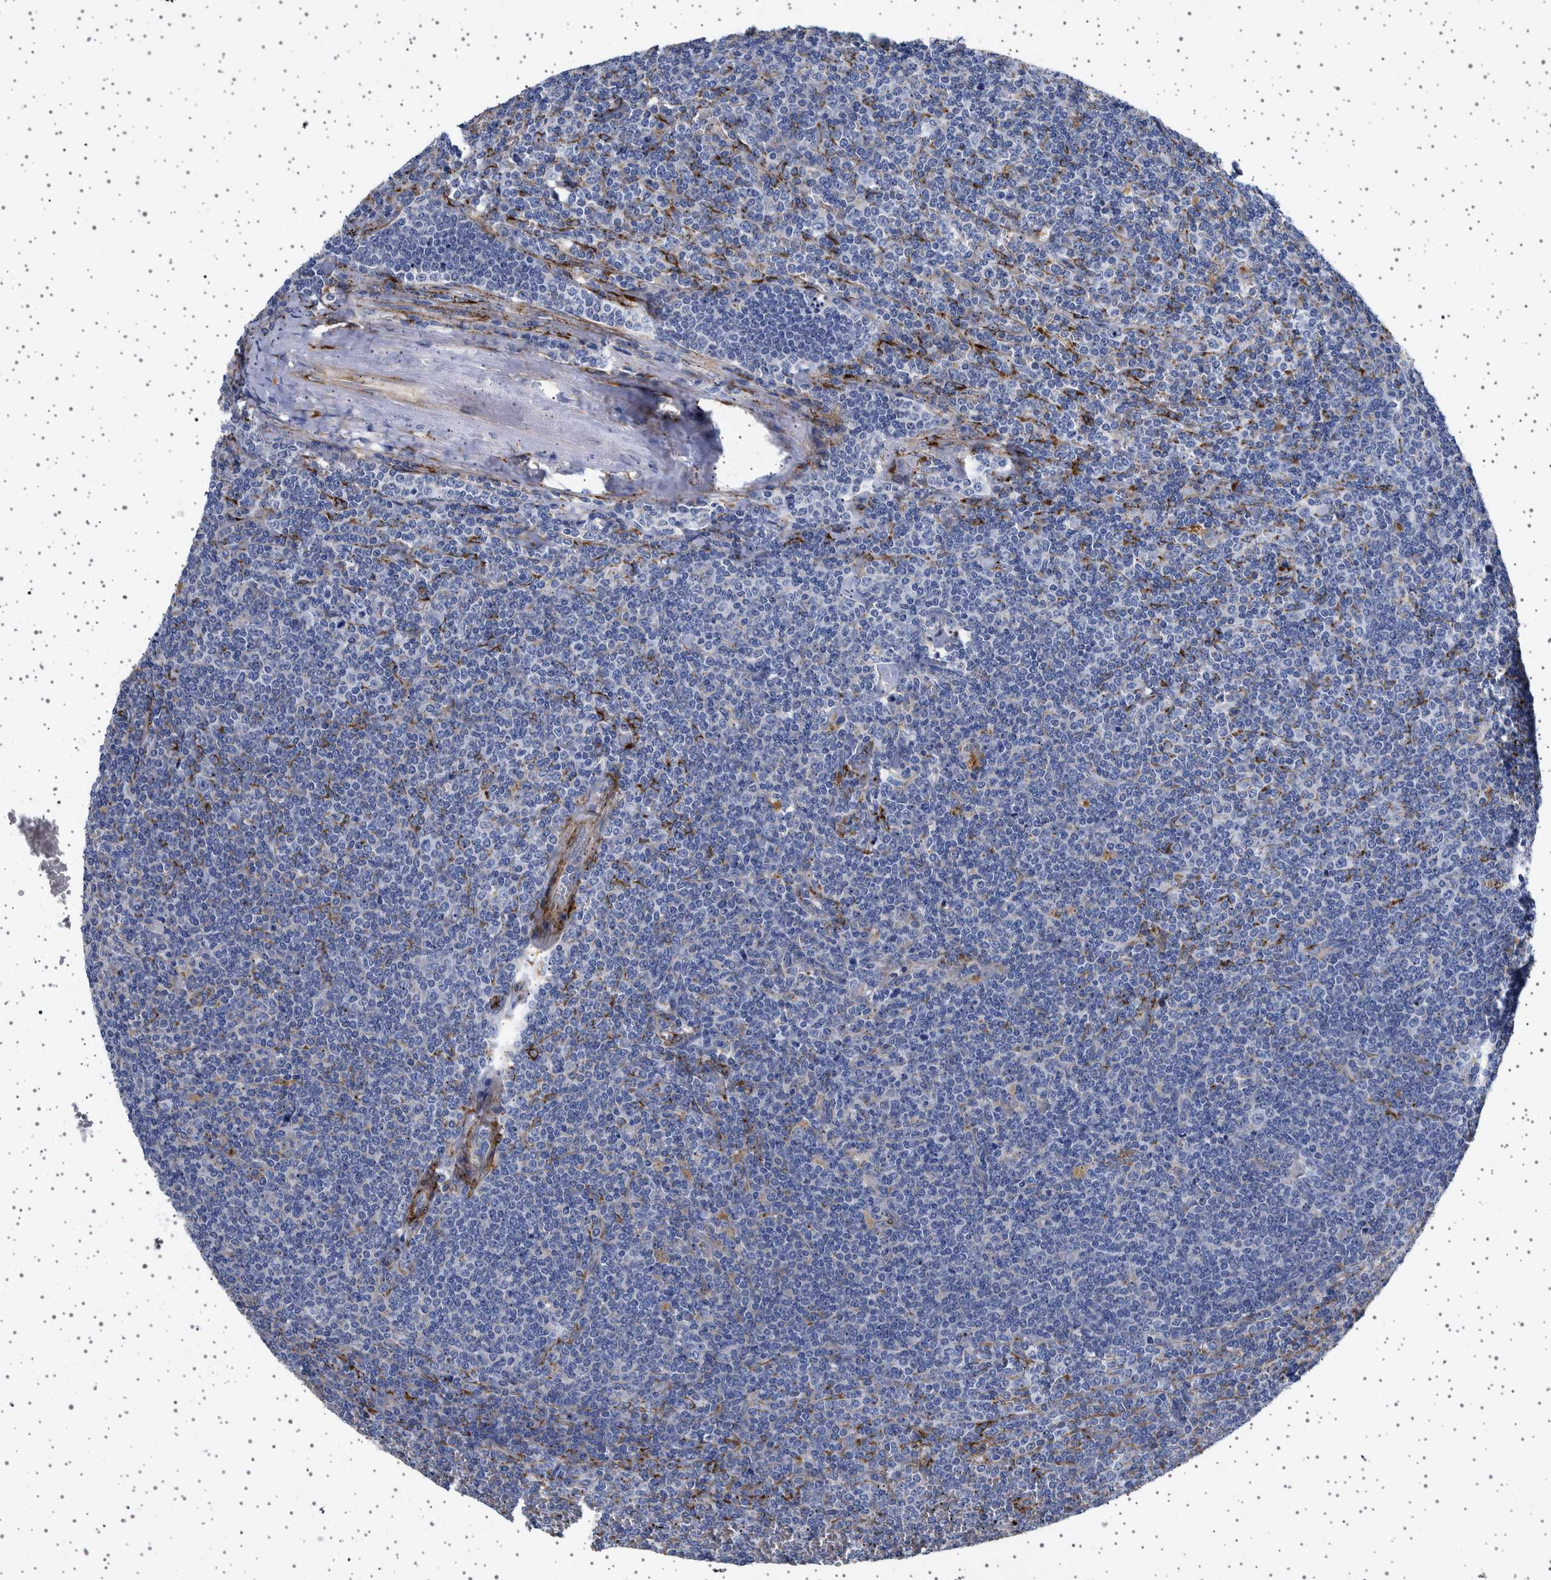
{"staining": {"intensity": "negative", "quantity": "none", "location": "none"}, "tissue": "lymphoma", "cell_type": "Tumor cells", "image_type": "cancer", "snomed": [{"axis": "morphology", "description": "Malignant lymphoma, non-Hodgkin's type, Low grade"}, {"axis": "topography", "description": "Spleen"}], "caption": "Tumor cells show no significant protein staining in lymphoma.", "gene": "SEPTIN4", "patient": {"sex": "female", "age": 19}}